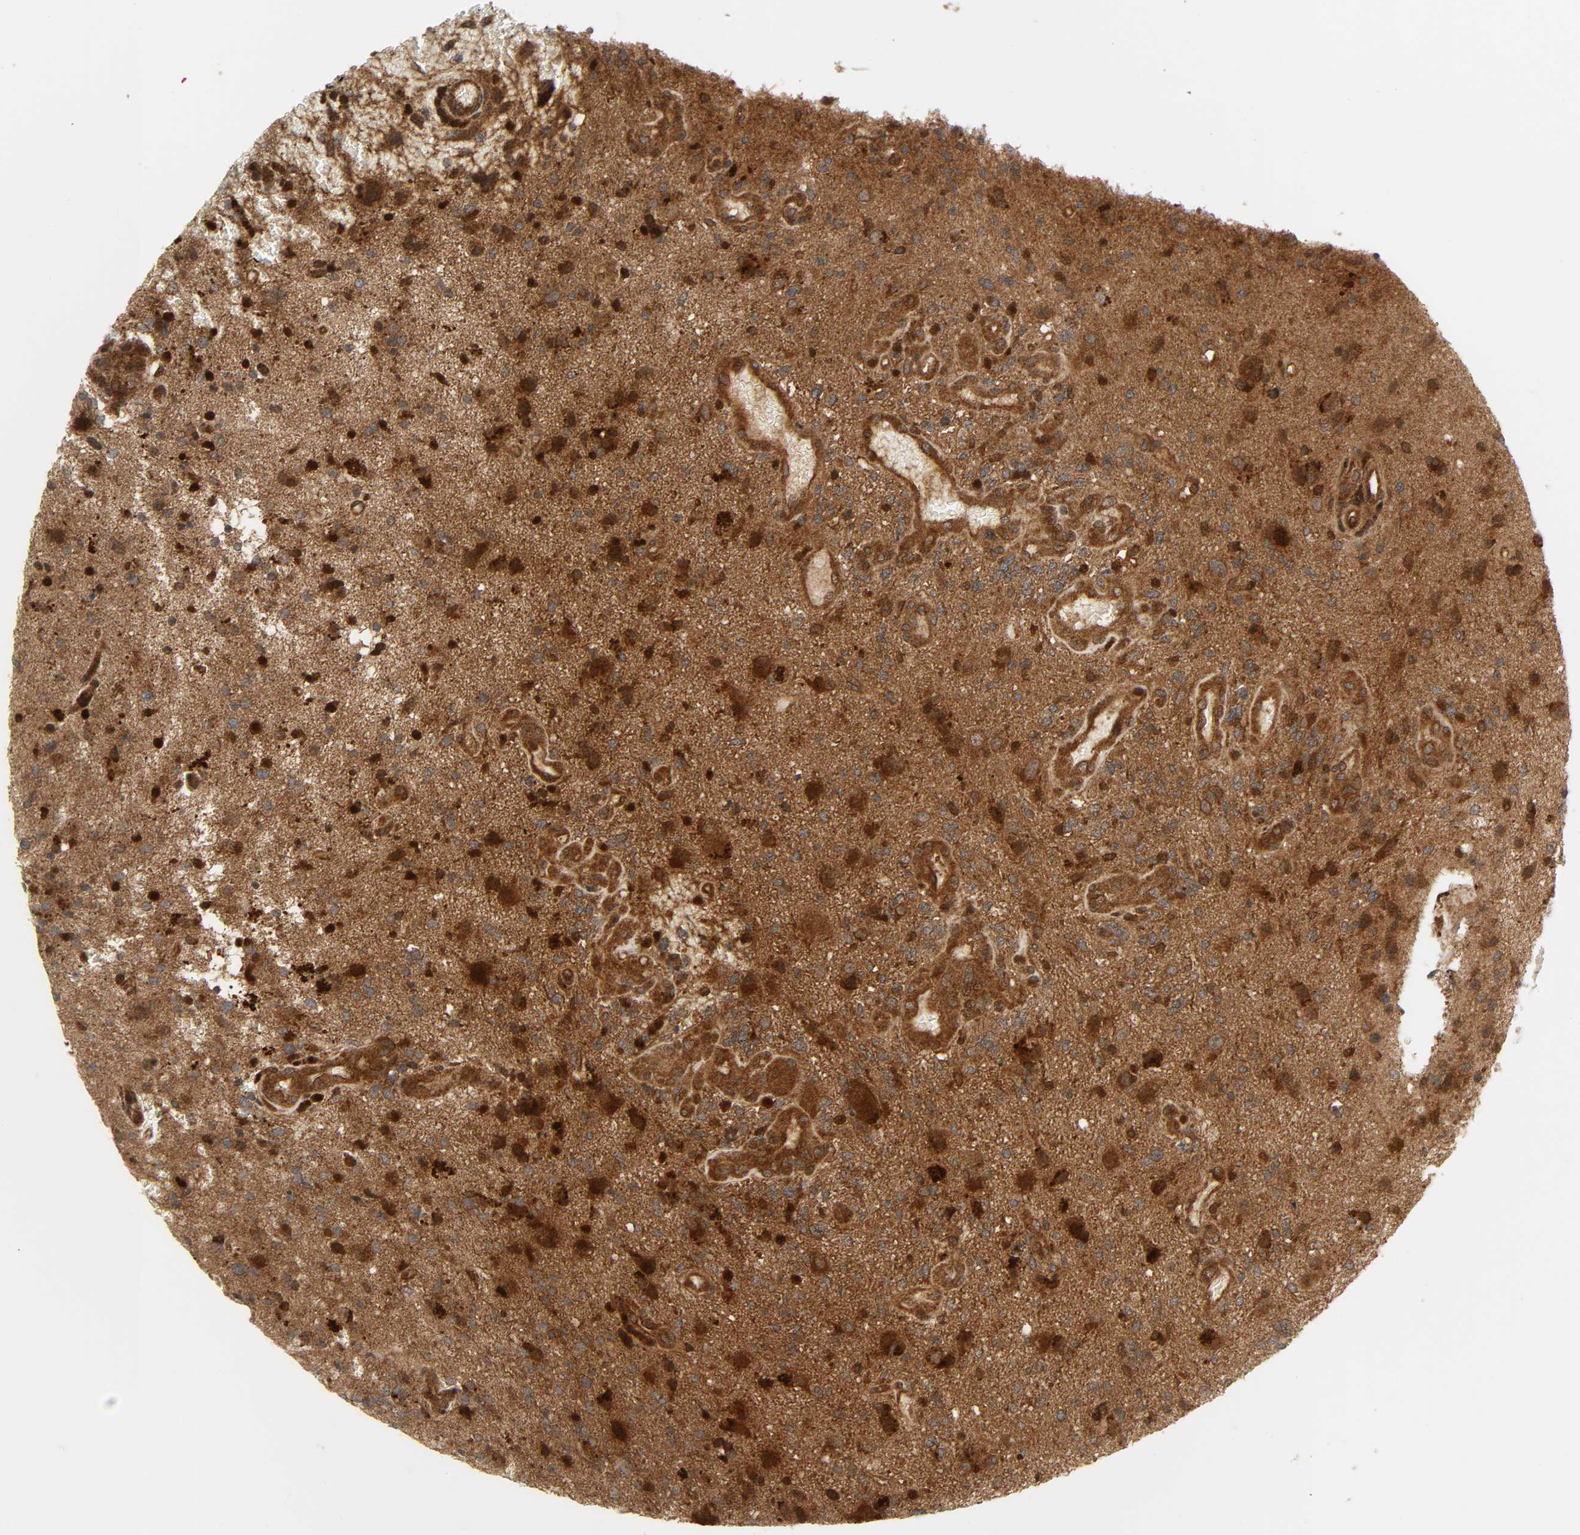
{"staining": {"intensity": "strong", "quantity": ">75%", "location": "cytoplasmic/membranous"}, "tissue": "glioma", "cell_type": "Tumor cells", "image_type": "cancer", "snomed": [{"axis": "morphology", "description": "Normal tissue, NOS"}, {"axis": "morphology", "description": "Glioma, malignant, High grade"}, {"axis": "topography", "description": "Cerebral cortex"}], "caption": "Glioma was stained to show a protein in brown. There is high levels of strong cytoplasmic/membranous expression in approximately >75% of tumor cells.", "gene": "CHUK", "patient": {"sex": "male", "age": 75}}